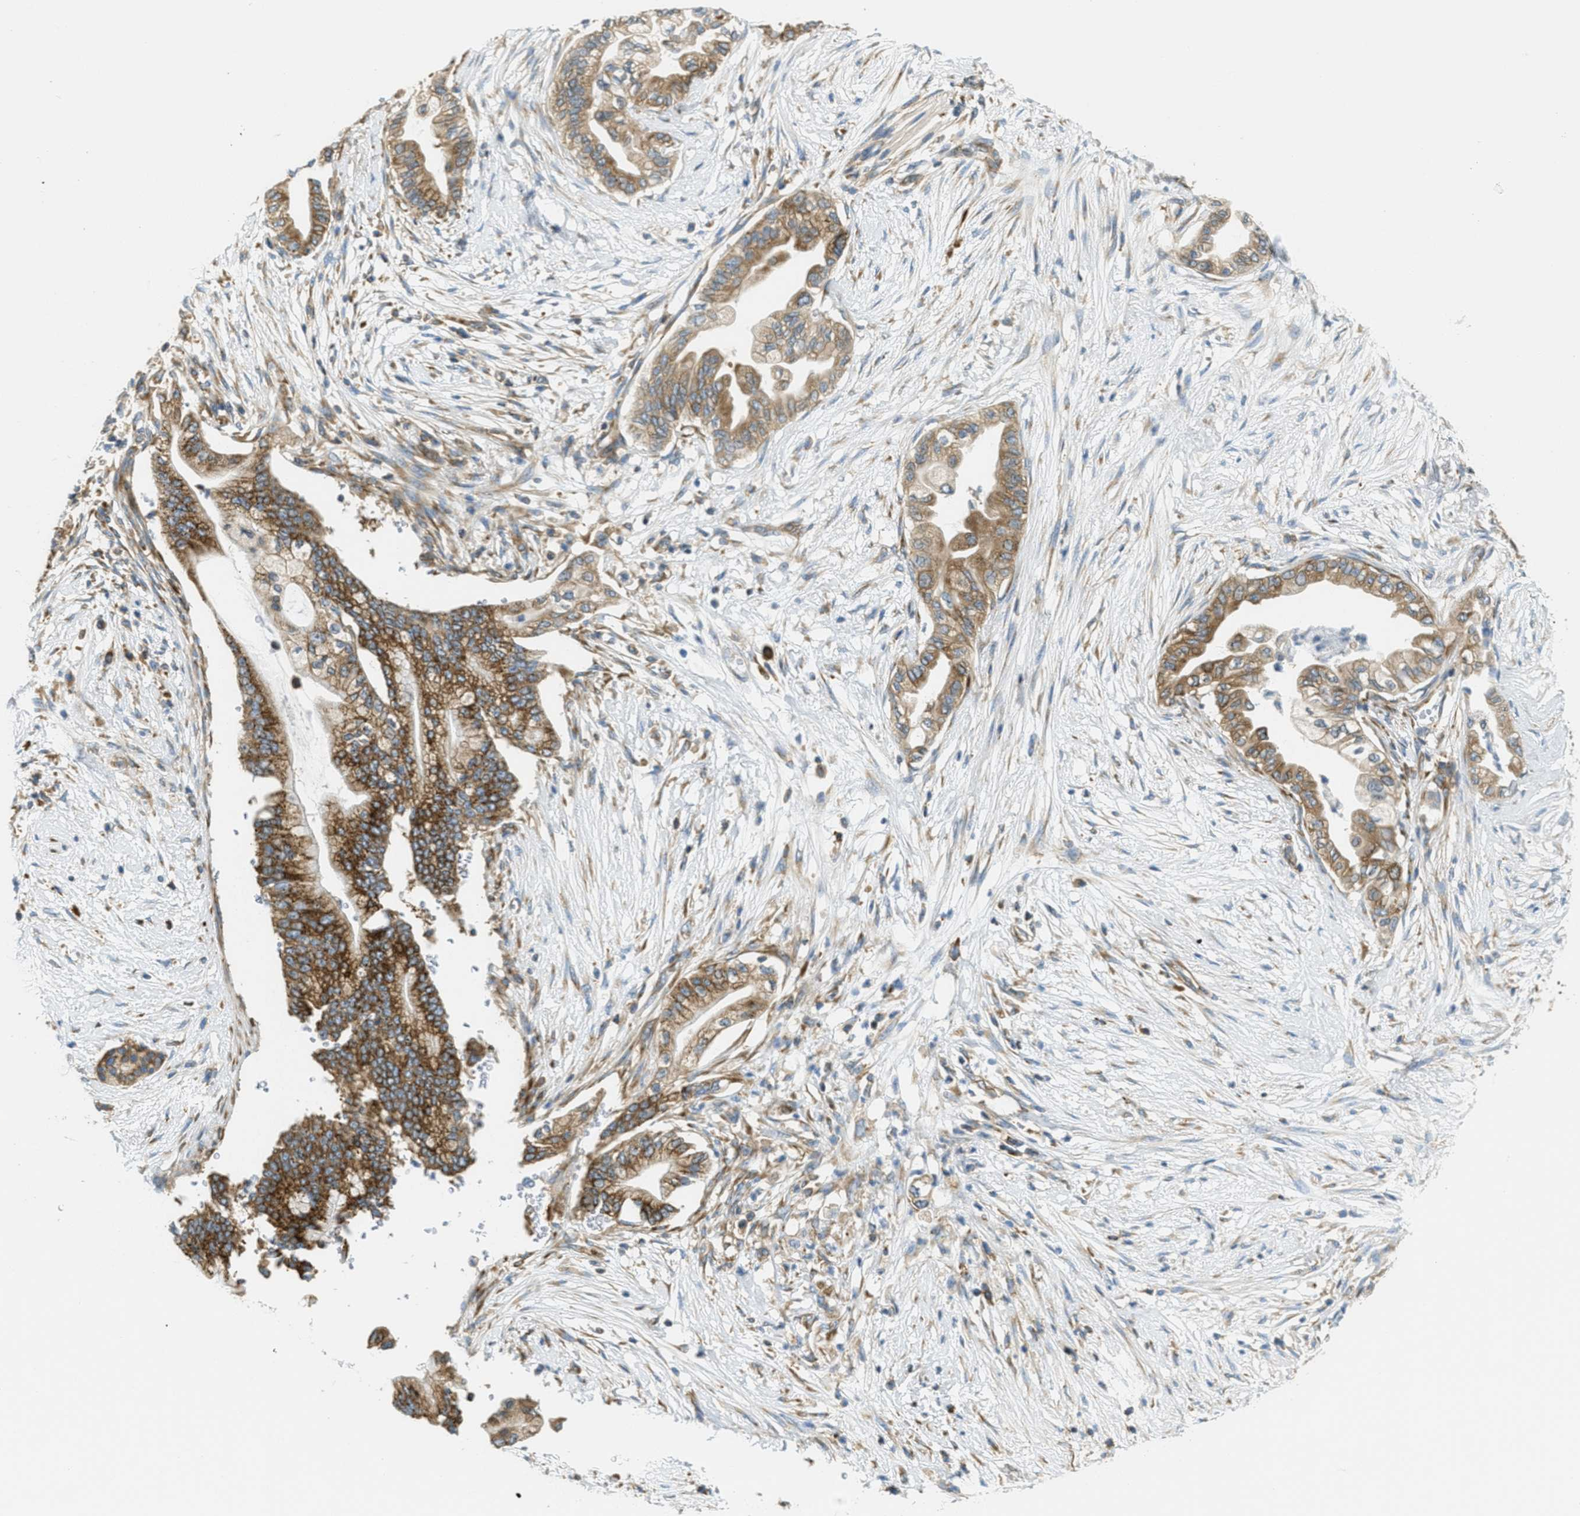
{"staining": {"intensity": "moderate", "quantity": ">75%", "location": "cytoplasmic/membranous"}, "tissue": "pancreatic cancer", "cell_type": "Tumor cells", "image_type": "cancer", "snomed": [{"axis": "morphology", "description": "Normal tissue, NOS"}, {"axis": "morphology", "description": "Adenocarcinoma, NOS"}, {"axis": "topography", "description": "Pancreas"}, {"axis": "topography", "description": "Duodenum"}], "caption": "There is medium levels of moderate cytoplasmic/membranous positivity in tumor cells of pancreatic cancer, as demonstrated by immunohistochemical staining (brown color).", "gene": "ABCF1", "patient": {"sex": "female", "age": 60}}